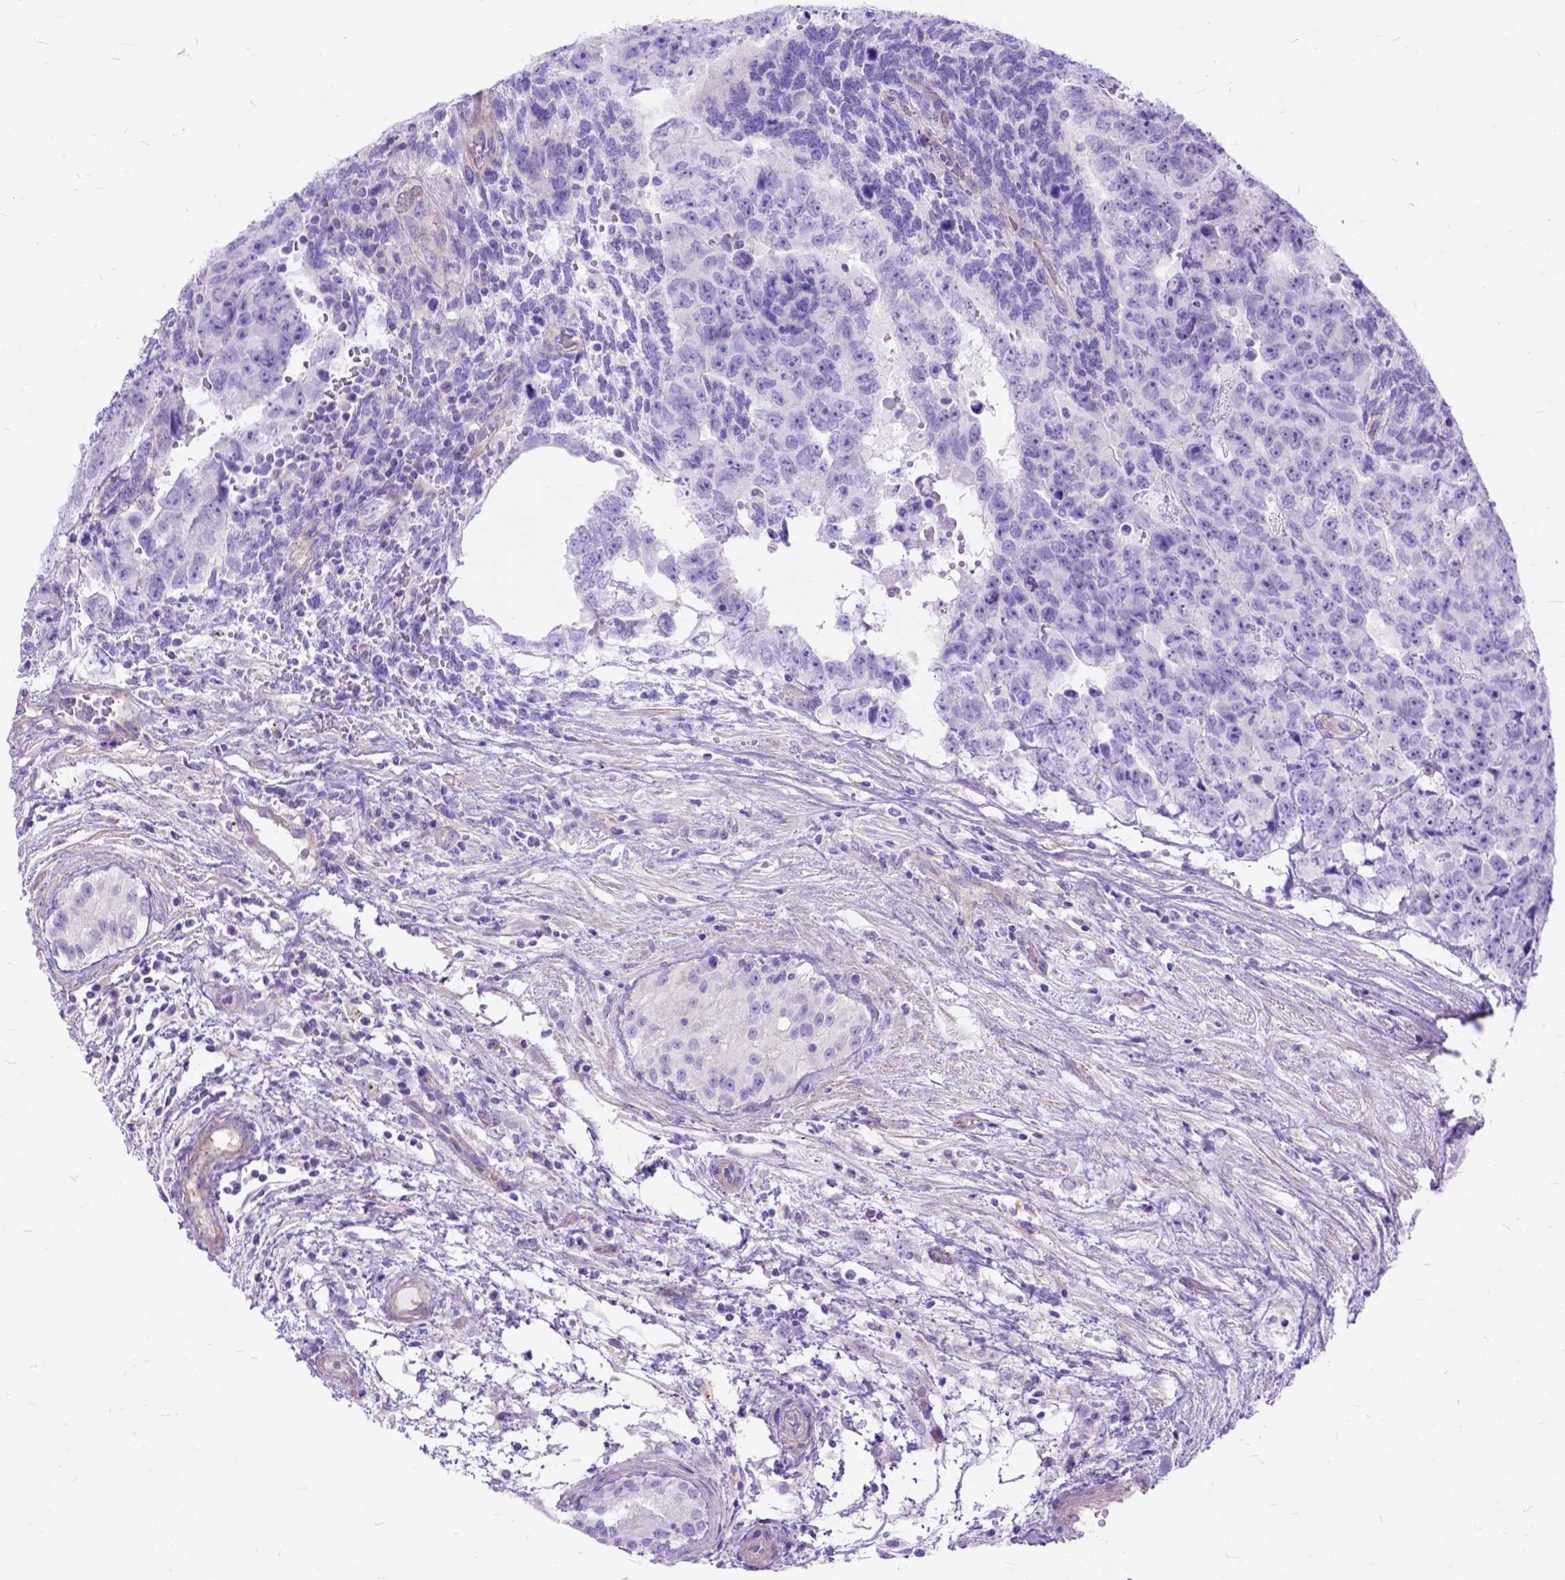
{"staining": {"intensity": "negative", "quantity": "none", "location": "none"}, "tissue": "testis cancer", "cell_type": "Tumor cells", "image_type": "cancer", "snomed": [{"axis": "morphology", "description": "Carcinoma, Embryonal, NOS"}, {"axis": "topography", "description": "Testis"}], "caption": "Testis cancer stained for a protein using IHC displays no positivity tumor cells.", "gene": "ARL9", "patient": {"sex": "male", "age": 24}}